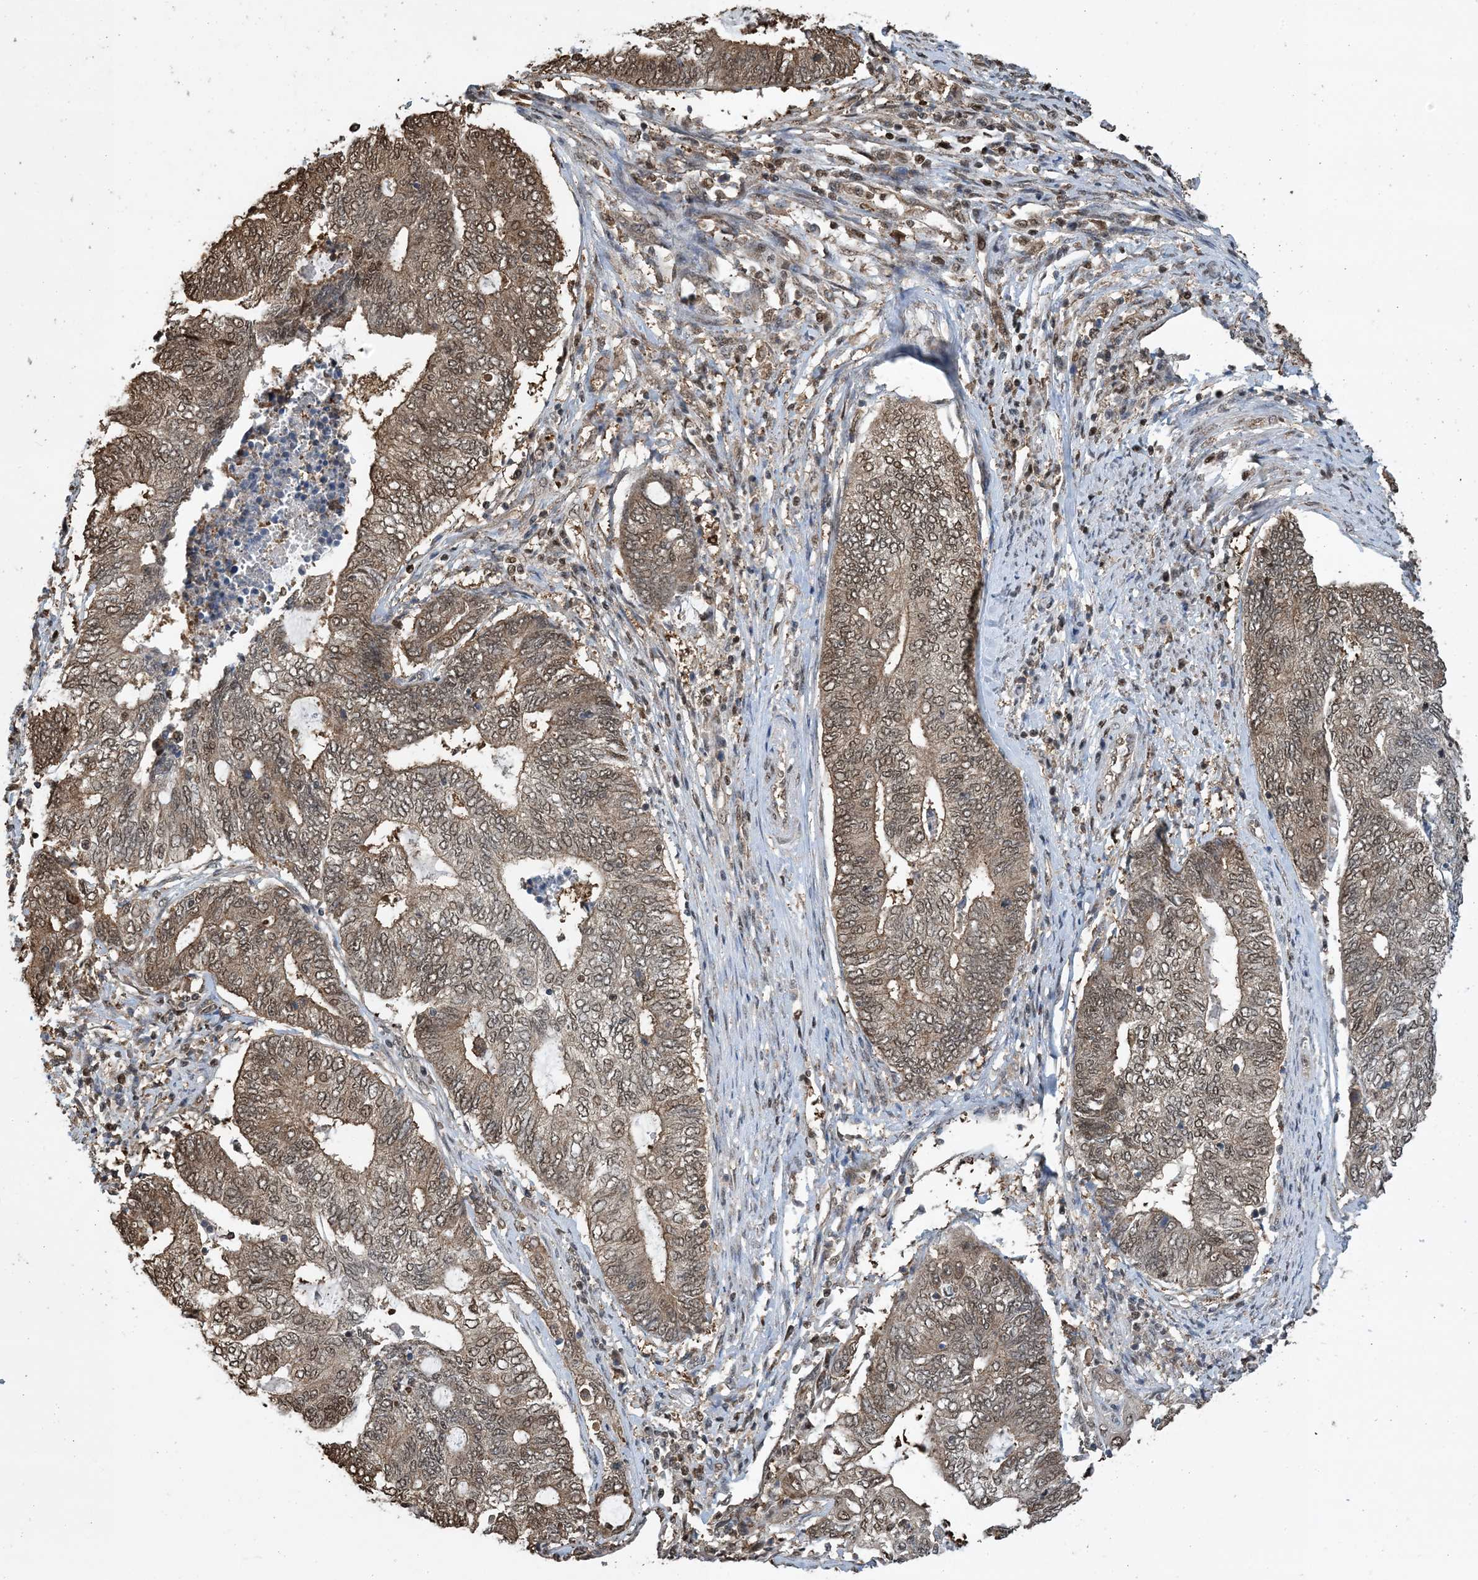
{"staining": {"intensity": "moderate", "quantity": ">75%", "location": "cytoplasmic/membranous,nuclear"}, "tissue": "endometrial cancer", "cell_type": "Tumor cells", "image_type": "cancer", "snomed": [{"axis": "morphology", "description": "Adenocarcinoma, NOS"}, {"axis": "topography", "description": "Uterus"}, {"axis": "topography", "description": "Endometrium"}], "caption": "Immunohistochemical staining of human adenocarcinoma (endometrial) displays moderate cytoplasmic/membranous and nuclear protein expression in approximately >75% of tumor cells. (DAB IHC with brightfield microscopy, high magnification).", "gene": "HSPA1A", "patient": {"sex": "female", "age": 70}}